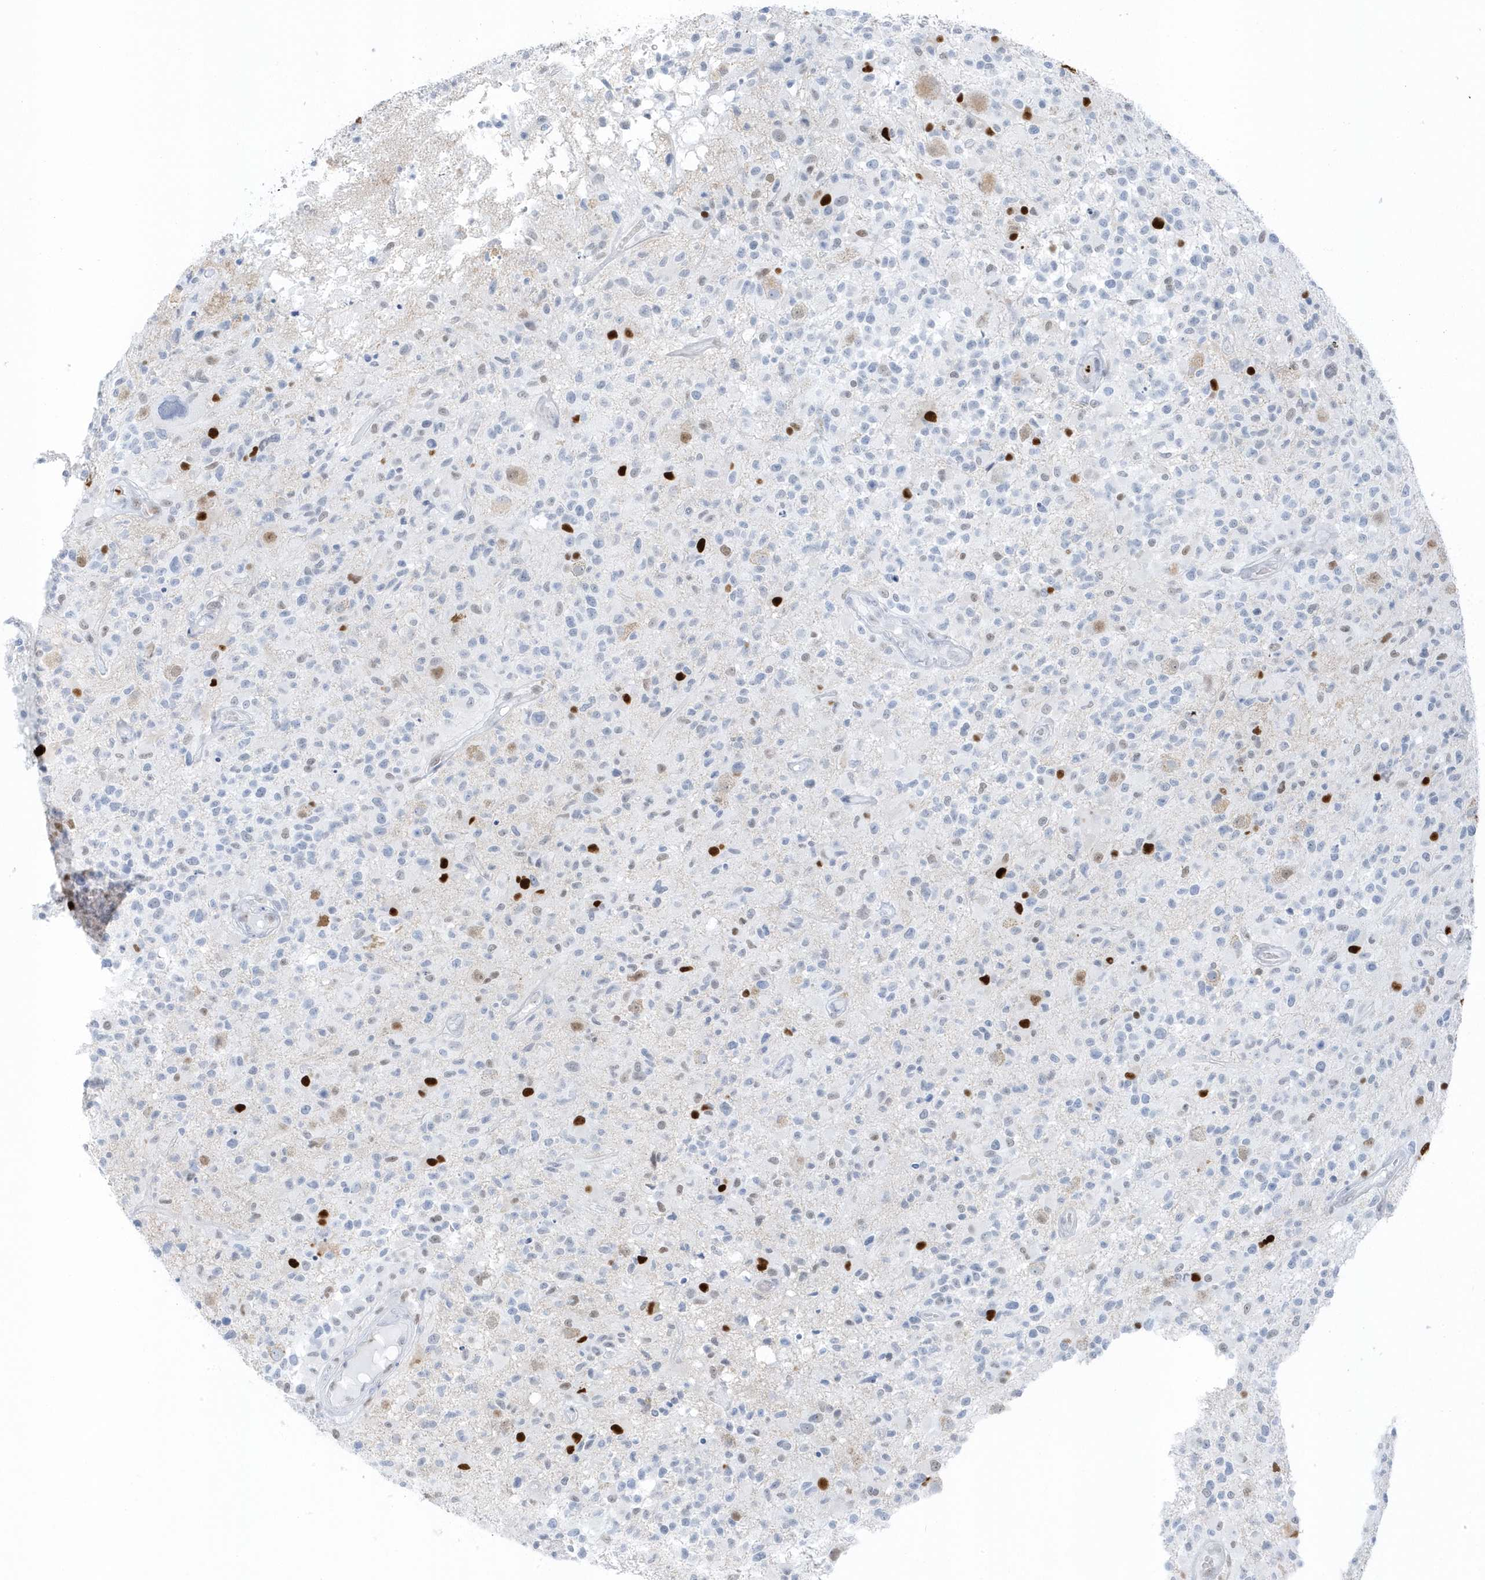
{"staining": {"intensity": "moderate", "quantity": "<25%", "location": "nuclear"}, "tissue": "glioma", "cell_type": "Tumor cells", "image_type": "cancer", "snomed": [{"axis": "morphology", "description": "Glioma, malignant, High grade"}, {"axis": "morphology", "description": "Glioblastoma, NOS"}, {"axis": "topography", "description": "Brain"}], "caption": "The micrograph exhibits immunohistochemical staining of glioblastoma. There is moderate nuclear expression is appreciated in approximately <25% of tumor cells. The protein of interest is shown in brown color, while the nuclei are stained blue.", "gene": "SMIM34", "patient": {"sex": "male", "age": 60}}